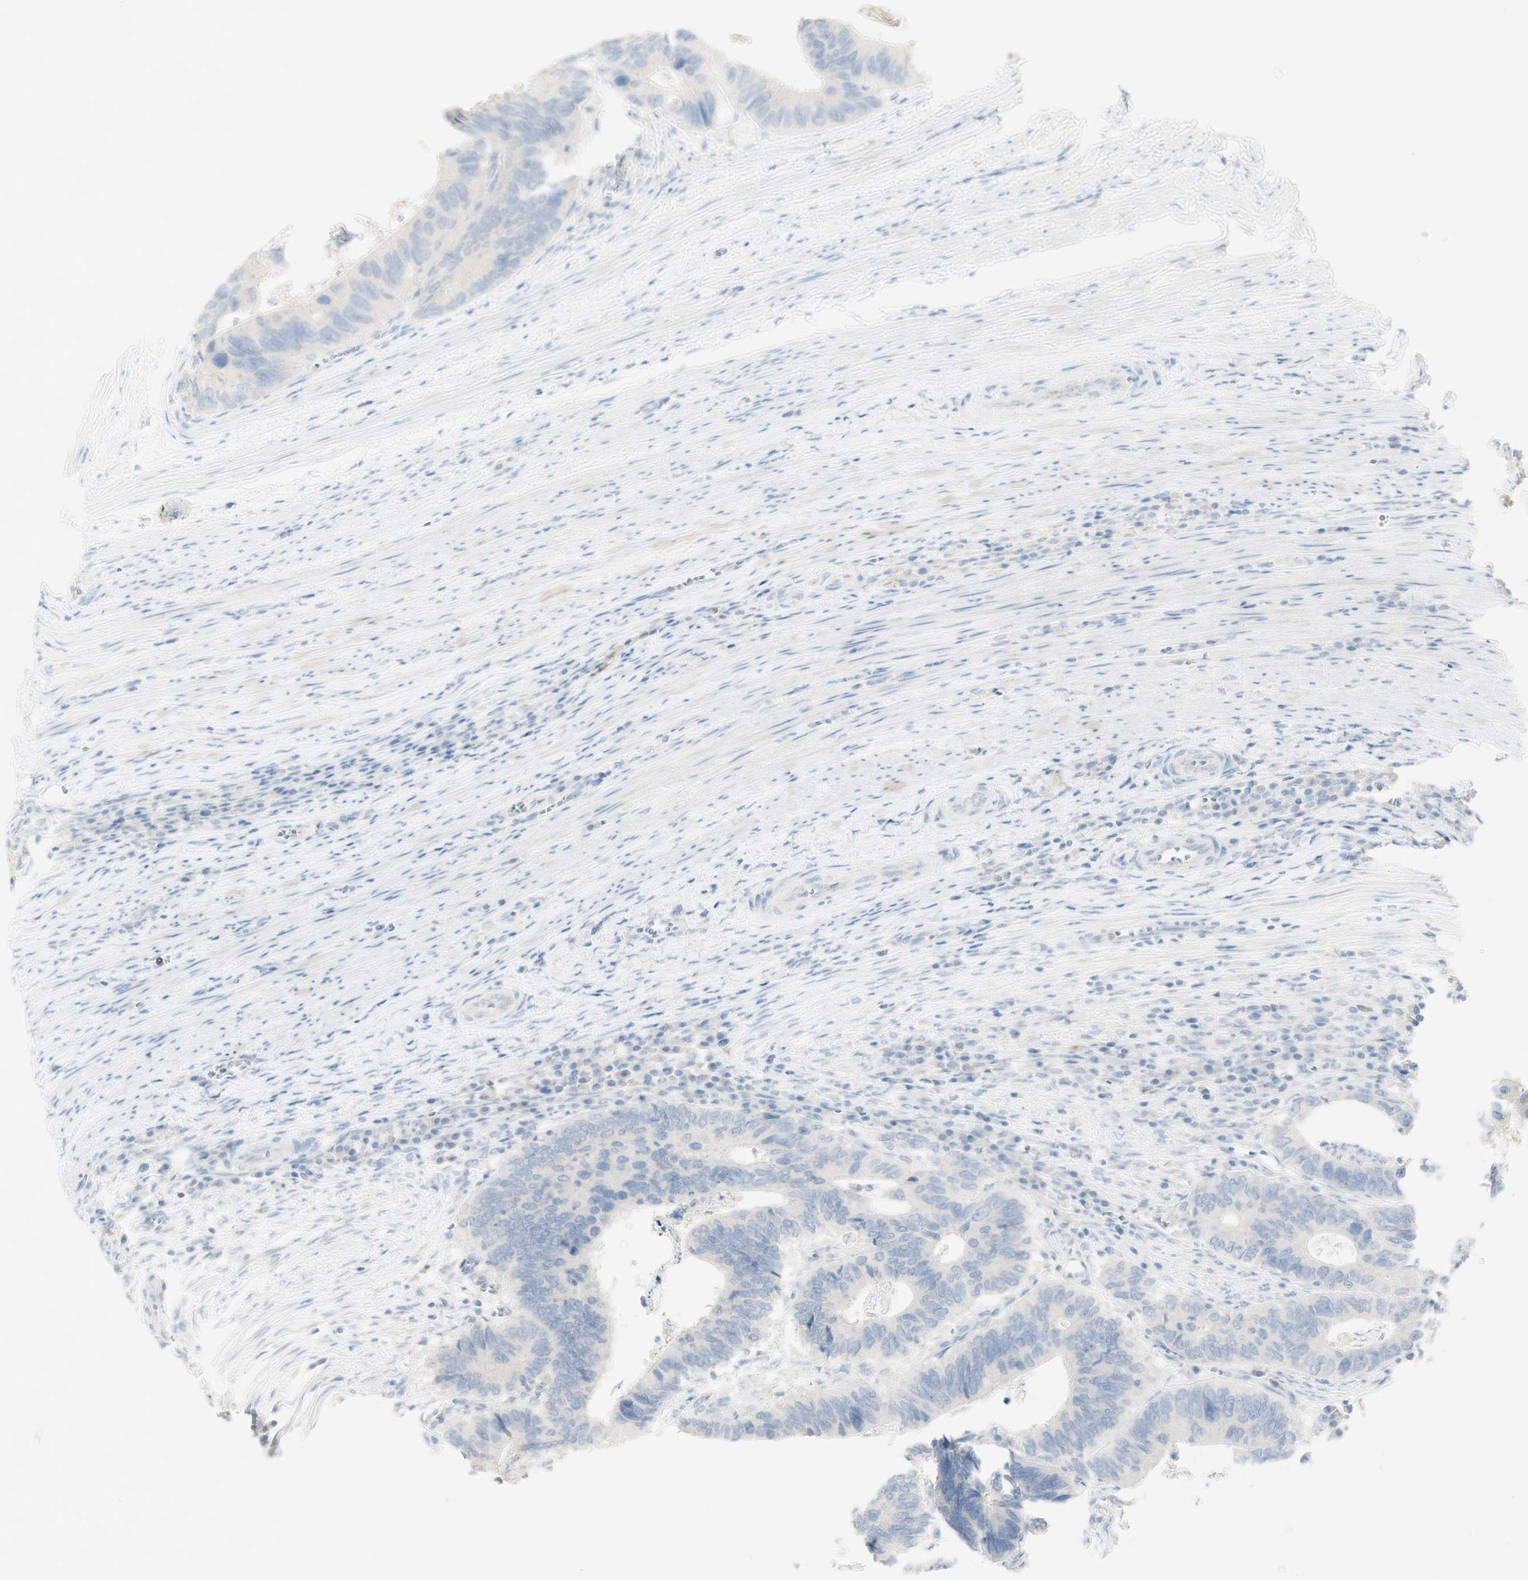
{"staining": {"intensity": "negative", "quantity": "none", "location": "none"}, "tissue": "colorectal cancer", "cell_type": "Tumor cells", "image_type": "cancer", "snomed": [{"axis": "morphology", "description": "Adenocarcinoma, NOS"}, {"axis": "topography", "description": "Colon"}], "caption": "Micrograph shows no significant protein expression in tumor cells of adenocarcinoma (colorectal). (DAB immunohistochemistry (IHC) with hematoxylin counter stain).", "gene": "ART3", "patient": {"sex": "male", "age": 72}}